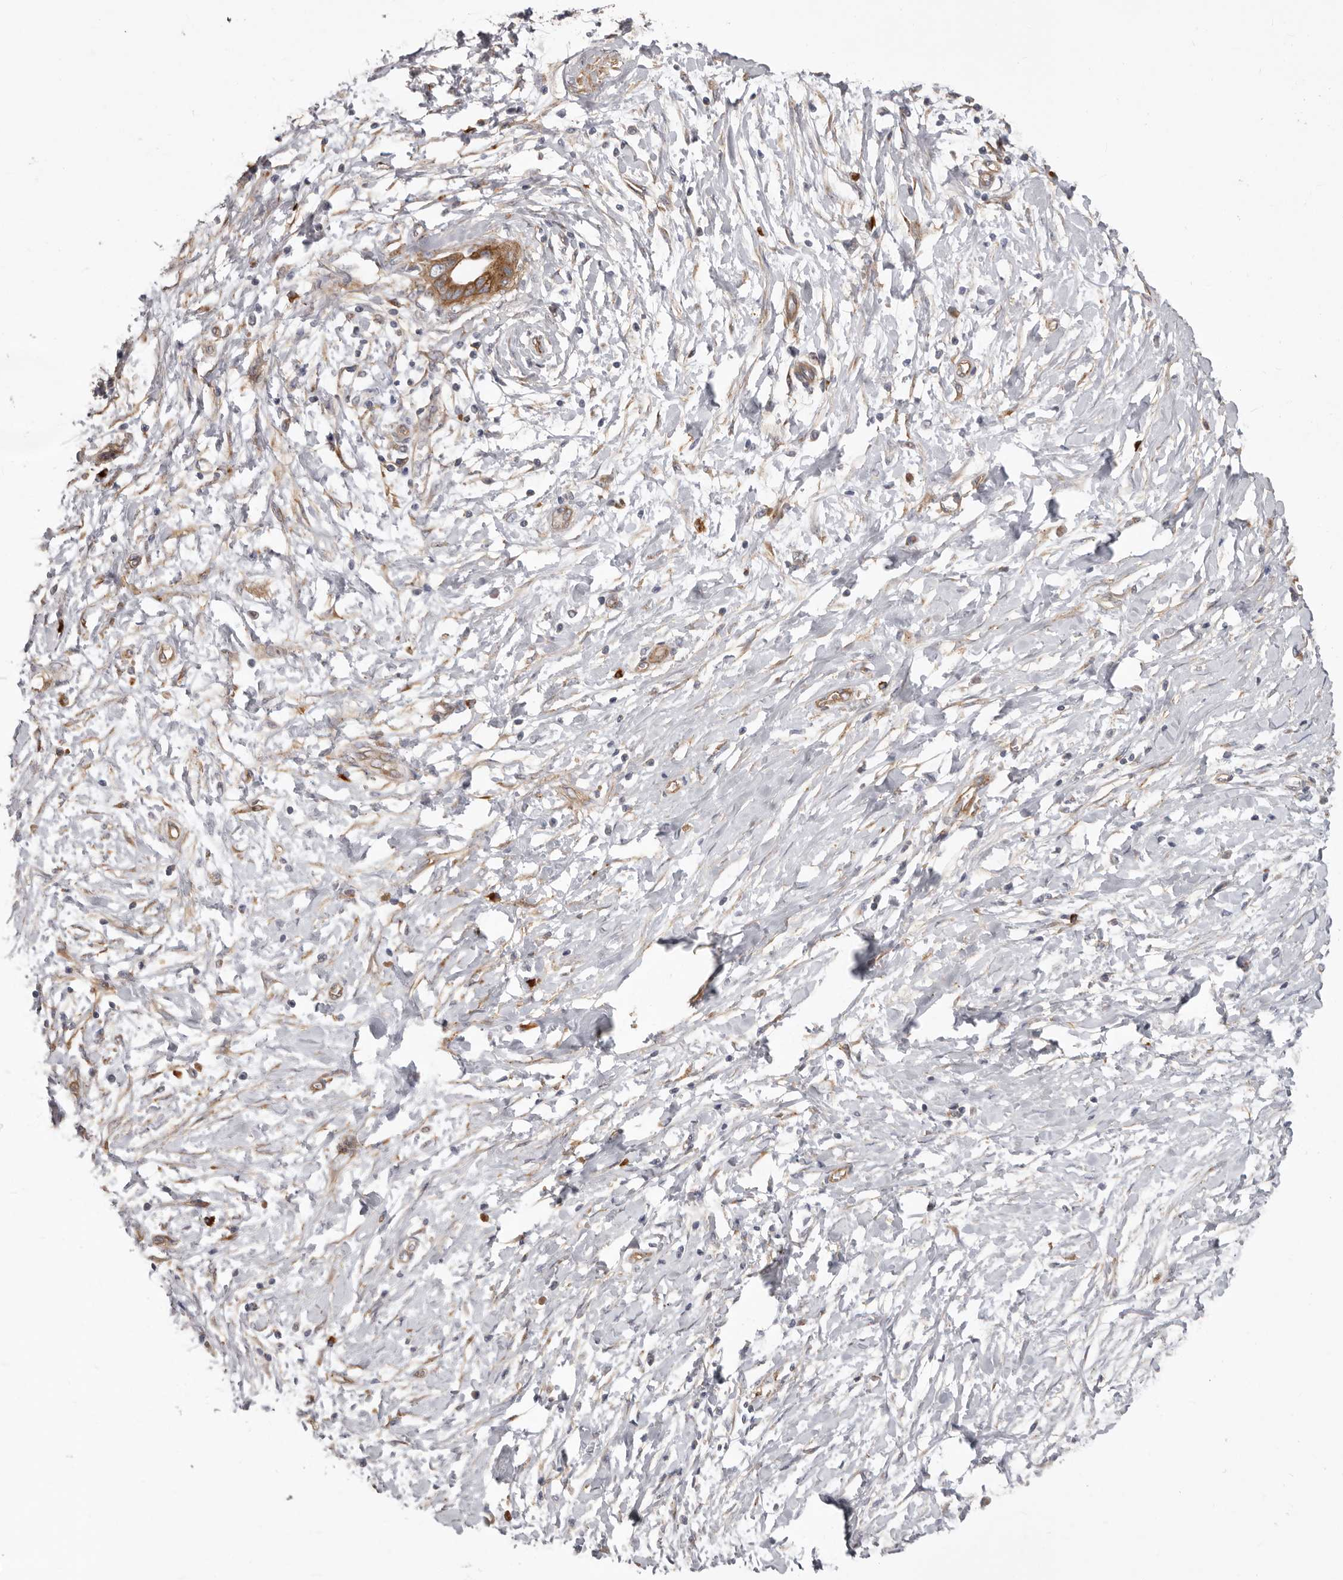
{"staining": {"intensity": "moderate", "quantity": ">75%", "location": "cytoplasmic/membranous"}, "tissue": "pancreatic cancer", "cell_type": "Tumor cells", "image_type": "cancer", "snomed": [{"axis": "morphology", "description": "Normal tissue, NOS"}, {"axis": "morphology", "description": "Adenocarcinoma, NOS"}, {"axis": "topography", "description": "Pancreas"}, {"axis": "topography", "description": "Peripheral nerve tissue"}], "caption": "The image shows immunohistochemical staining of pancreatic adenocarcinoma. There is moderate cytoplasmic/membranous positivity is seen in about >75% of tumor cells.", "gene": "ENAH", "patient": {"sex": "male", "age": 59}}